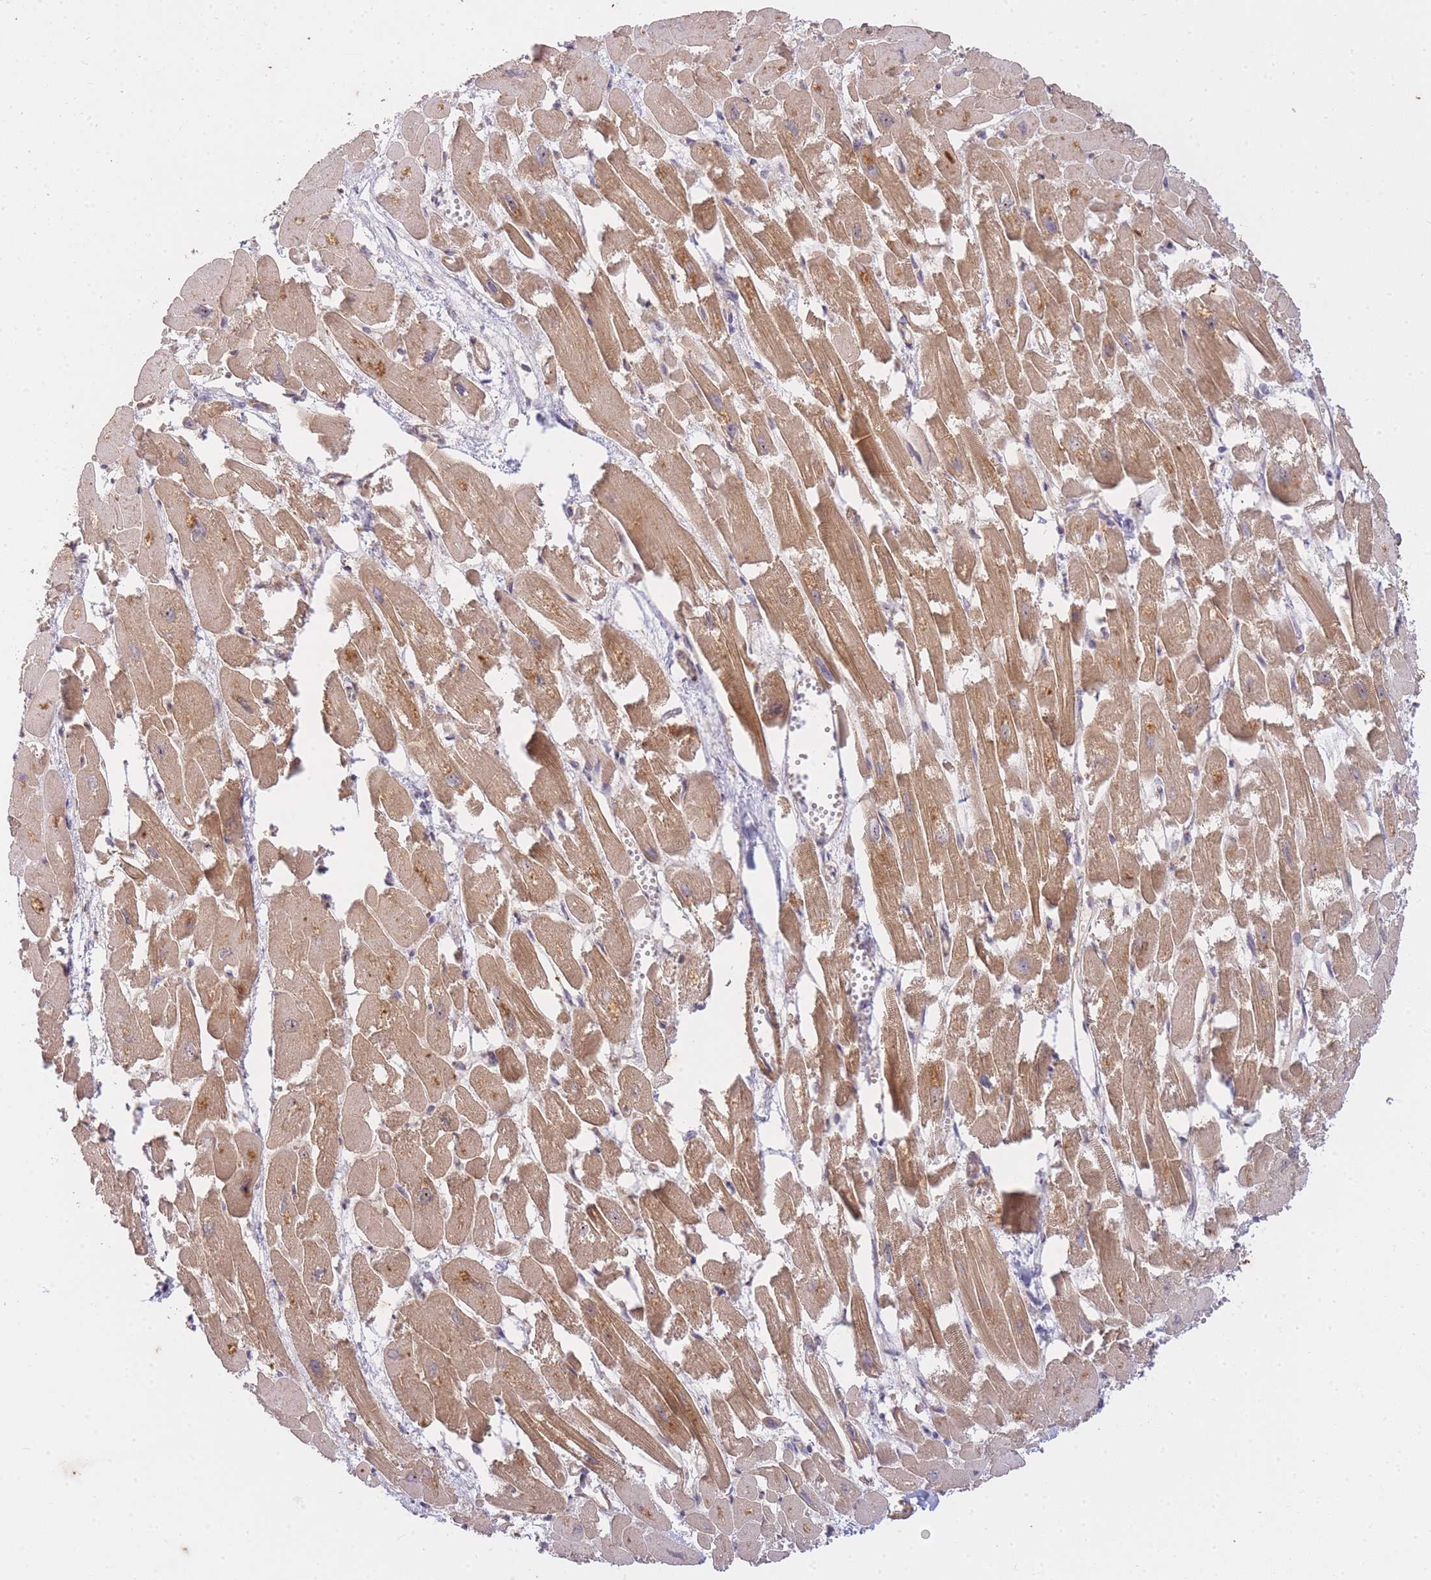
{"staining": {"intensity": "moderate", "quantity": ">75%", "location": "cytoplasmic/membranous"}, "tissue": "heart muscle", "cell_type": "Cardiomyocytes", "image_type": "normal", "snomed": [{"axis": "morphology", "description": "Normal tissue, NOS"}, {"axis": "topography", "description": "Heart"}], "caption": "Cardiomyocytes demonstrate medium levels of moderate cytoplasmic/membranous staining in about >75% of cells in unremarkable heart muscle.", "gene": "ST8SIA4", "patient": {"sex": "male", "age": 54}}